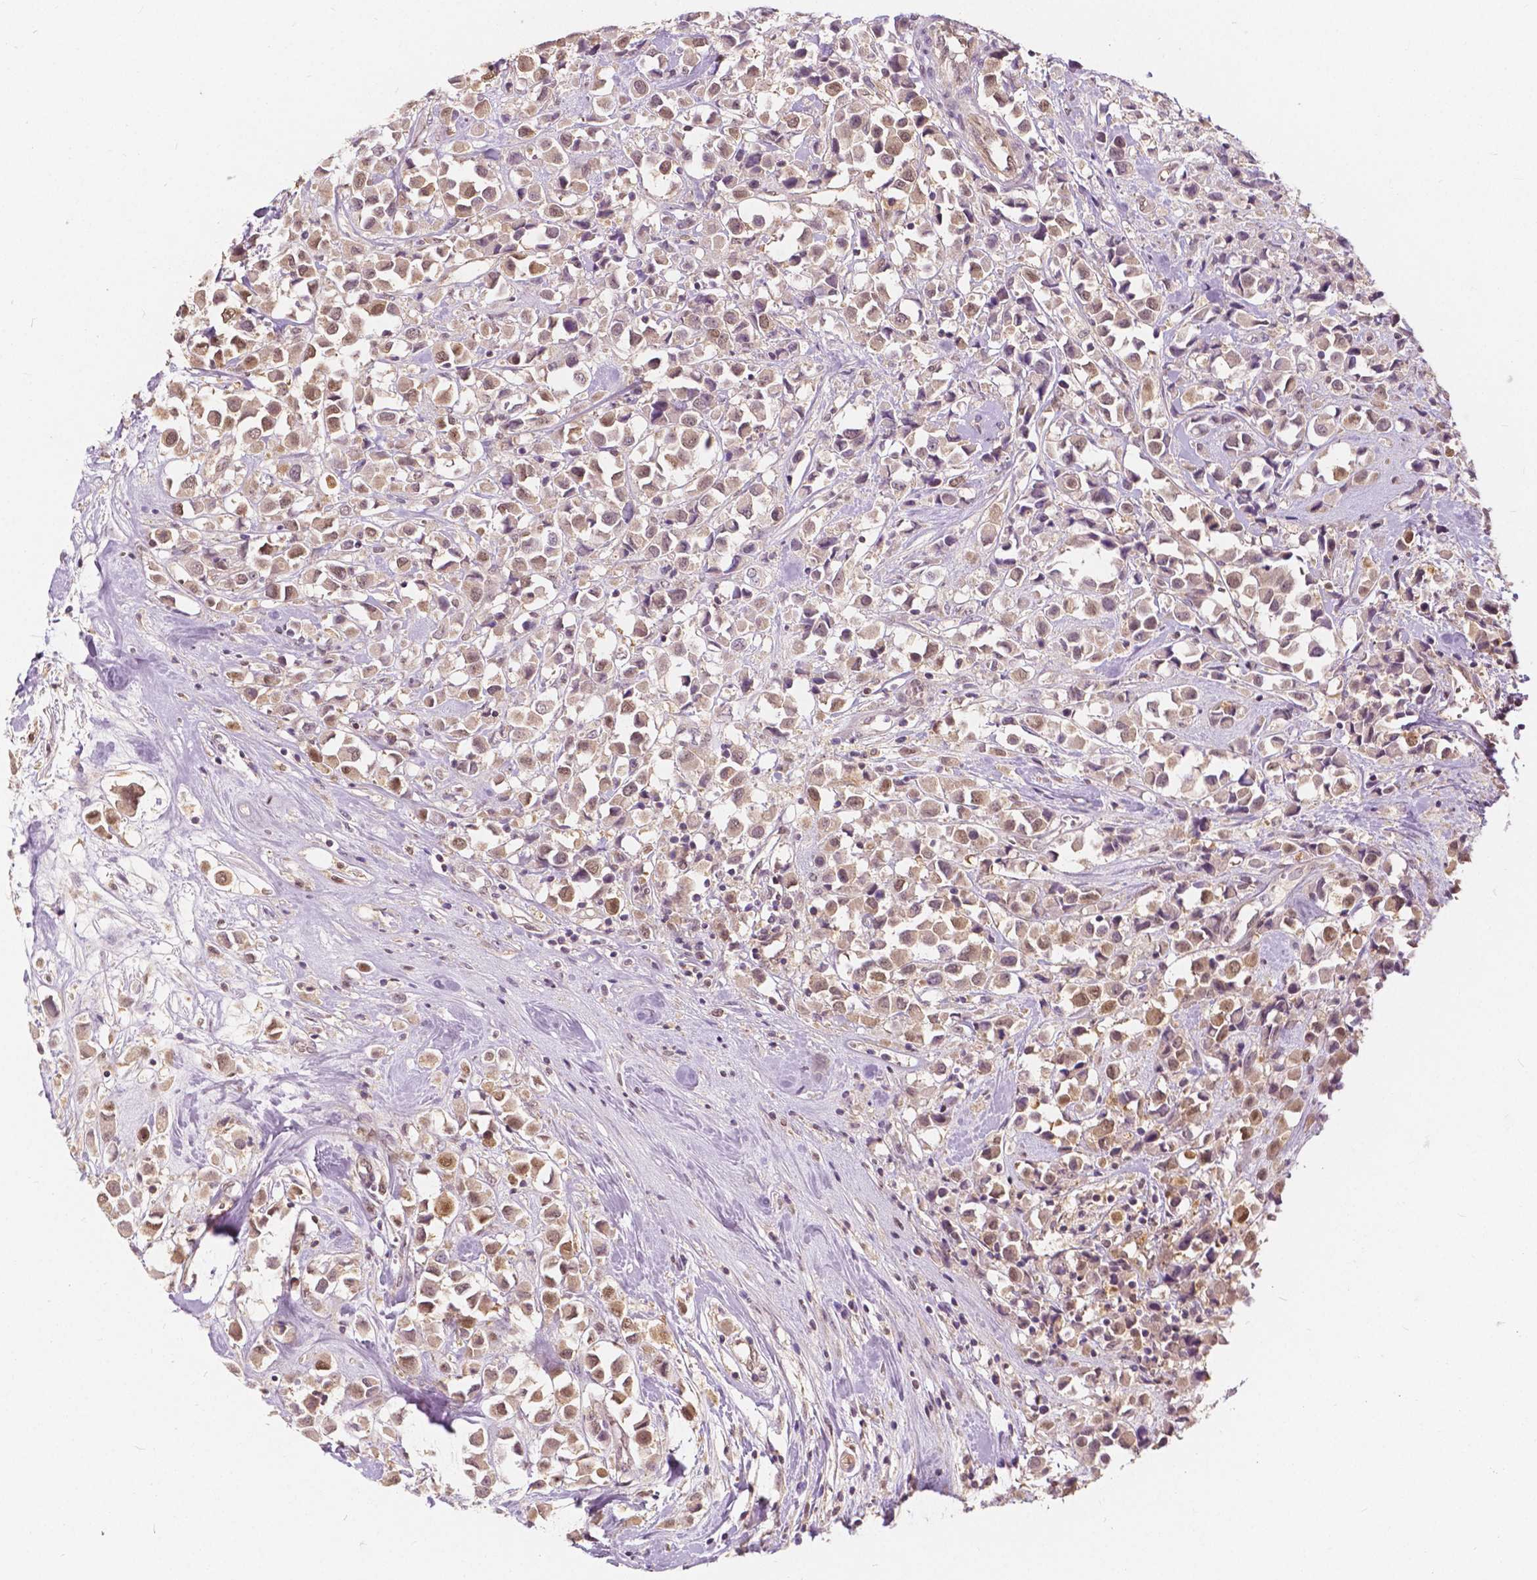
{"staining": {"intensity": "moderate", "quantity": ">75%", "location": "cytoplasmic/membranous,nuclear"}, "tissue": "breast cancer", "cell_type": "Tumor cells", "image_type": "cancer", "snomed": [{"axis": "morphology", "description": "Duct carcinoma"}, {"axis": "topography", "description": "Breast"}], "caption": "High-magnification brightfield microscopy of breast cancer stained with DAB (3,3'-diaminobenzidine) (brown) and counterstained with hematoxylin (blue). tumor cells exhibit moderate cytoplasmic/membranous and nuclear positivity is appreciated in about>75% of cells.", "gene": "NAPRT", "patient": {"sex": "female", "age": 61}}